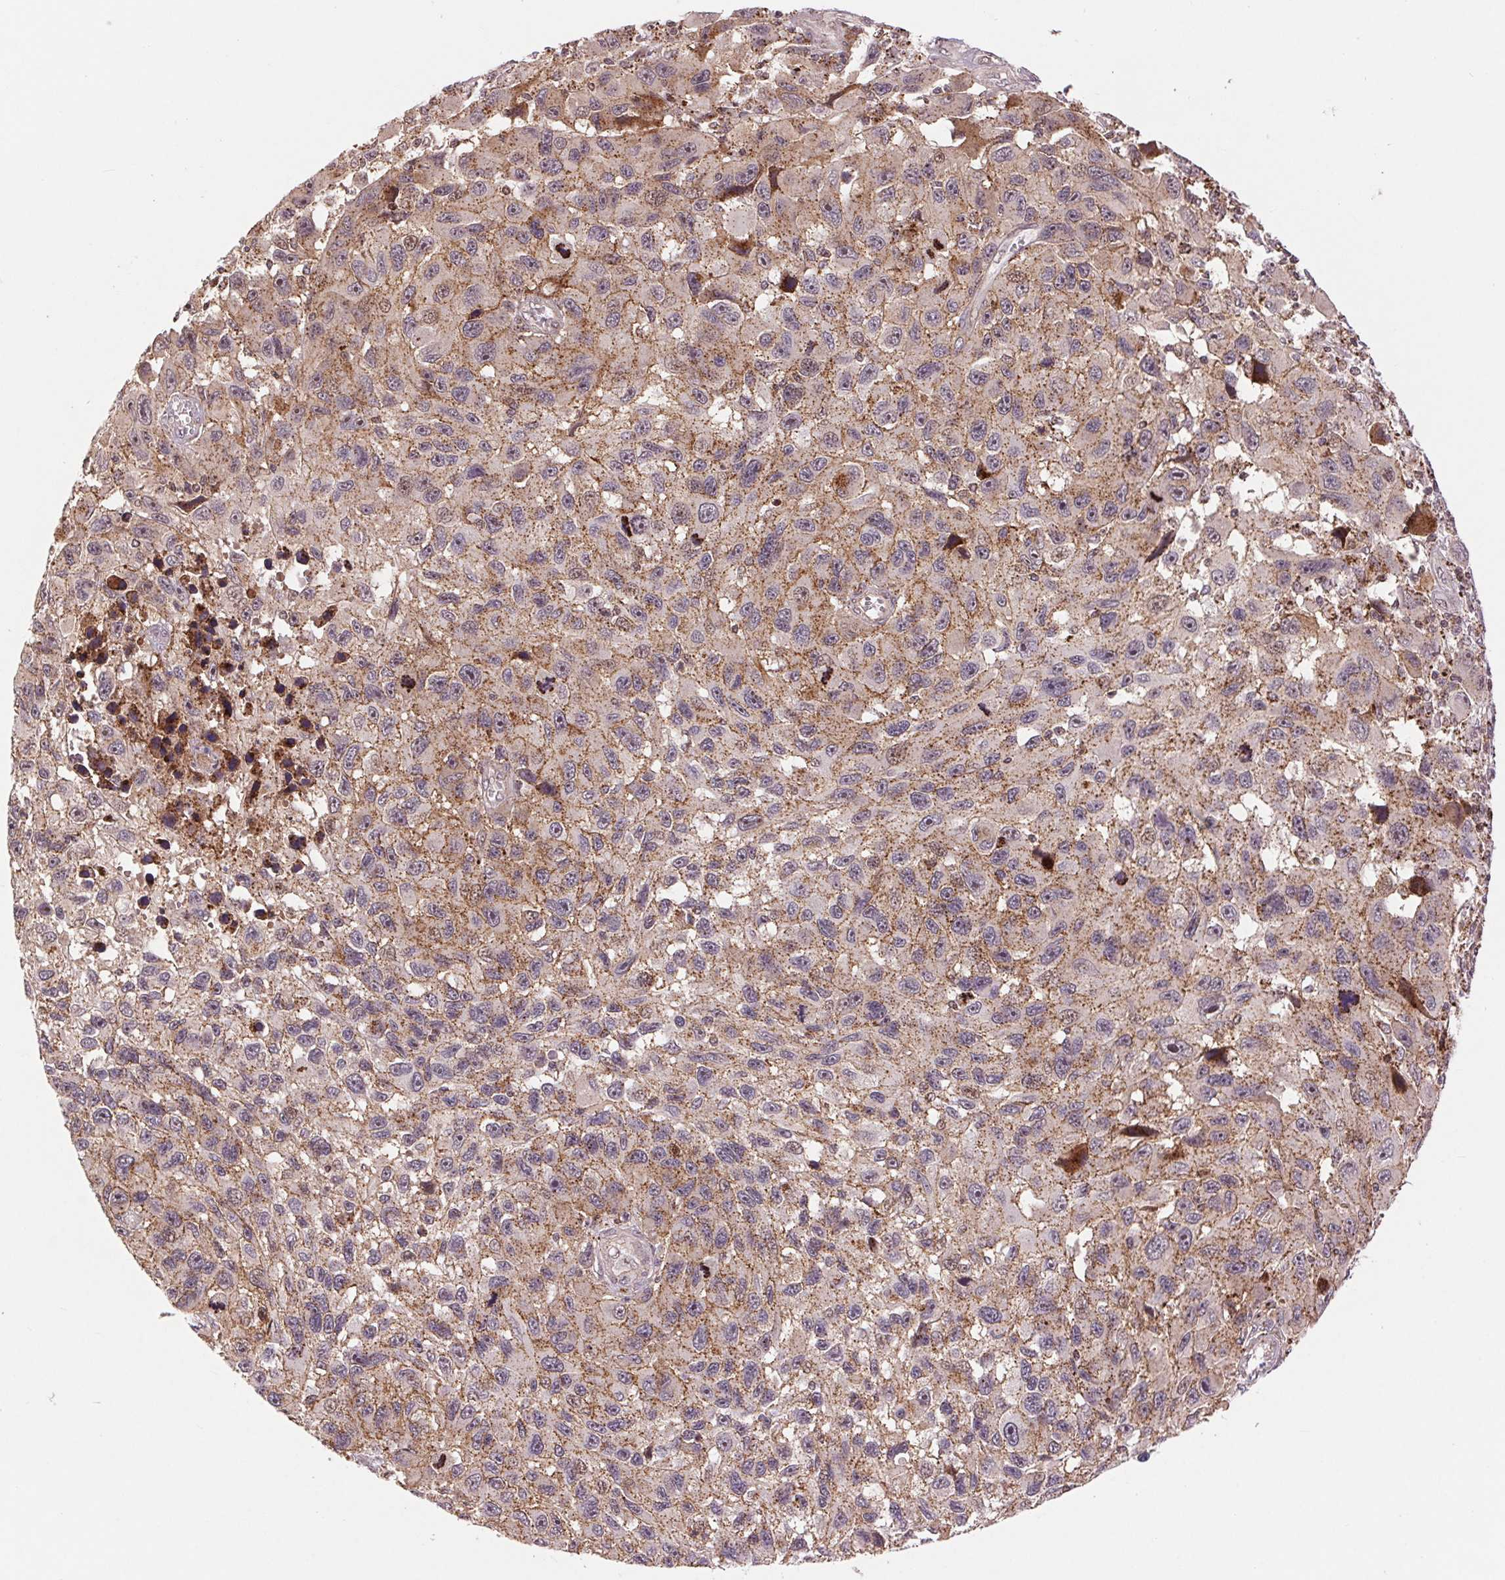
{"staining": {"intensity": "moderate", "quantity": ">75%", "location": "cytoplasmic/membranous"}, "tissue": "melanoma", "cell_type": "Tumor cells", "image_type": "cancer", "snomed": [{"axis": "morphology", "description": "Malignant melanoma, NOS"}, {"axis": "topography", "description": "Skin"}], "caption": "Protein staining of melanoma tissue exhibits moderate cytoplasmic/membranous expression in about >75% of tumor cells.", "gene": "CHMP4B", "patient": {"sex": "male", "age": 53}}